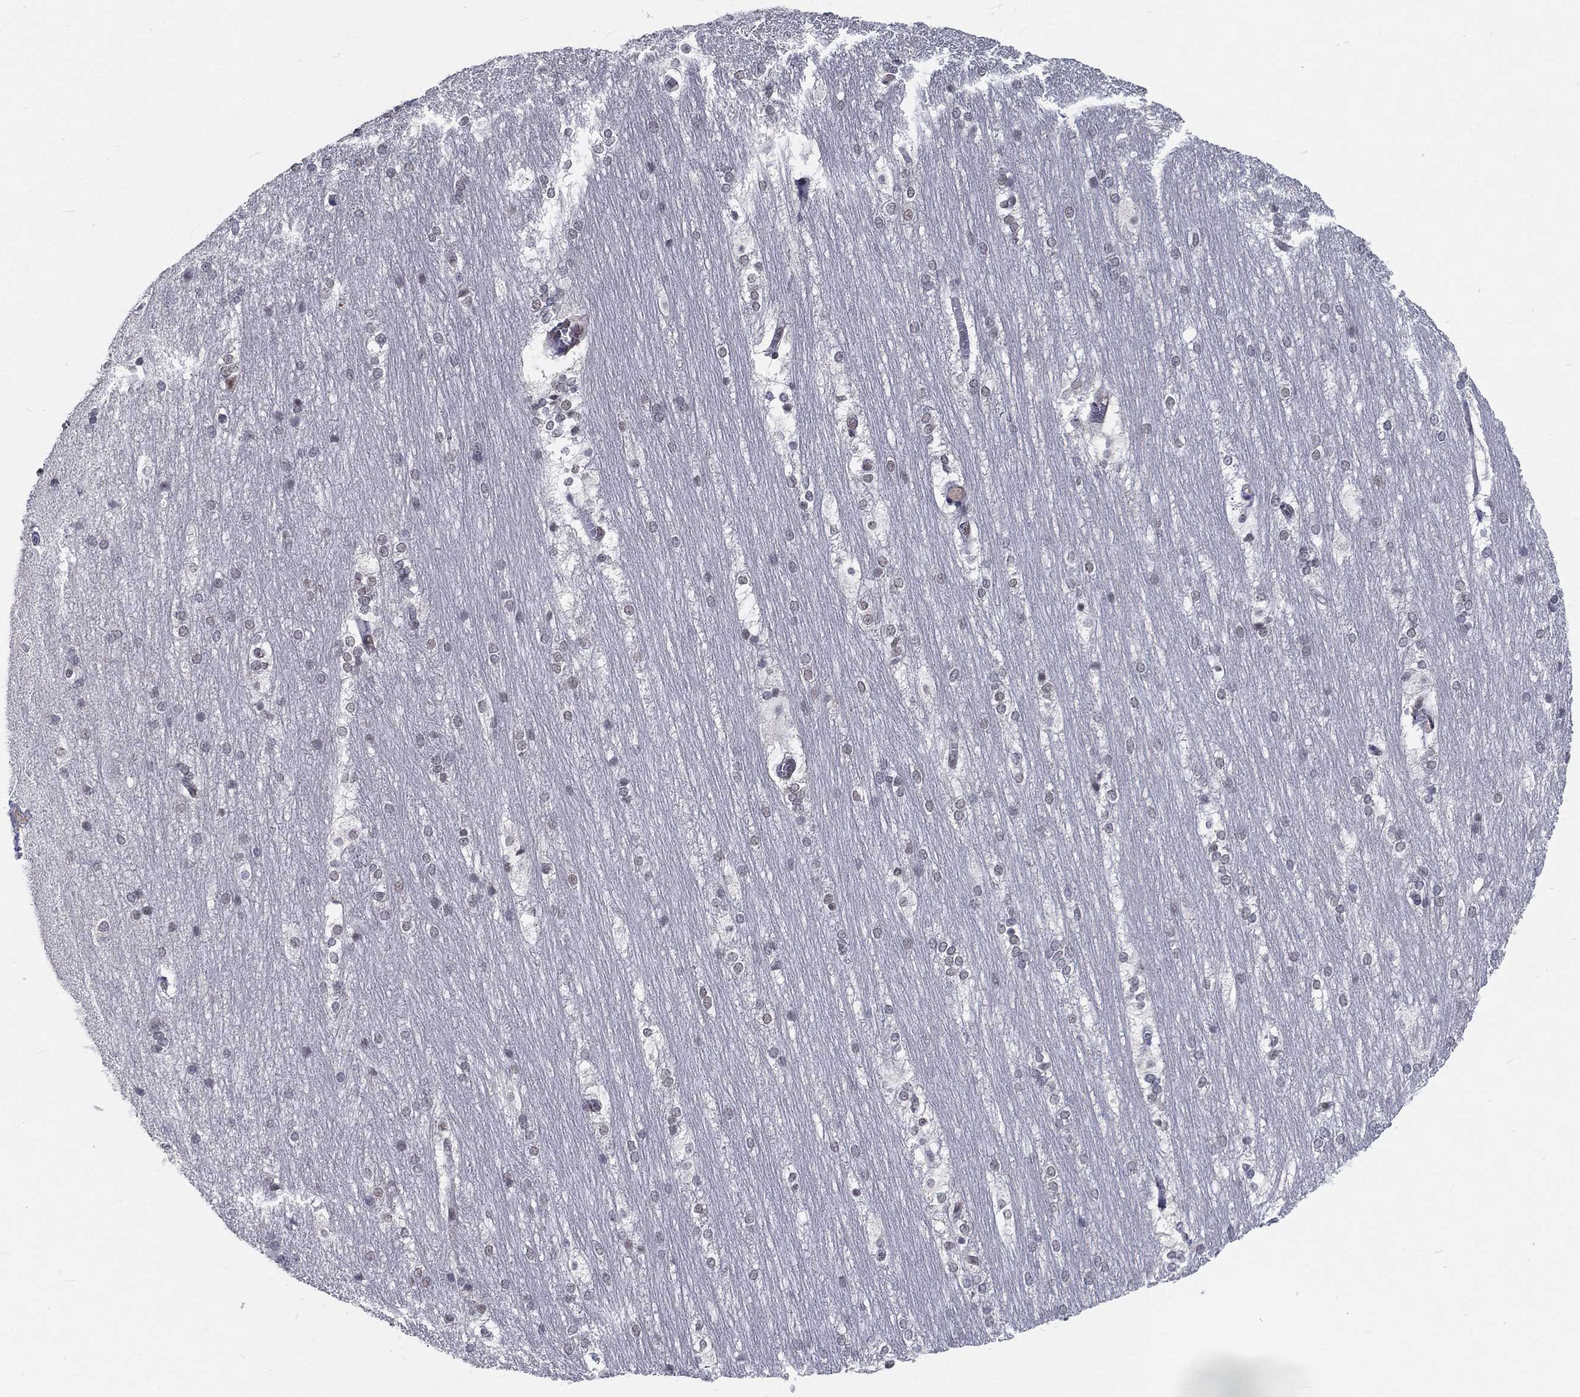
{"staining": {"intensity": "negative", "quantity": "none", "location": "none"}, "tissue": "hippocampus", "cell_type": "Glial cells", "image_type": "normal", "snomed": [{"axis": "morphology", "description": "Normal tissue, NOS"}, {"axis": "topography", "description": "Cerebral cortex"}, {"axis": "topography", "description": "Hippocampus"}], "caption": "IHC of unremarkable hippocampus shows no positivity in glial cells. (Brightfield microscopy of DAB (3,3'-diaminobenzidine) immunohistochemistry at high magnification).", "gene": "ZBED1", "patient": {"sex": "female", "age": 19}}